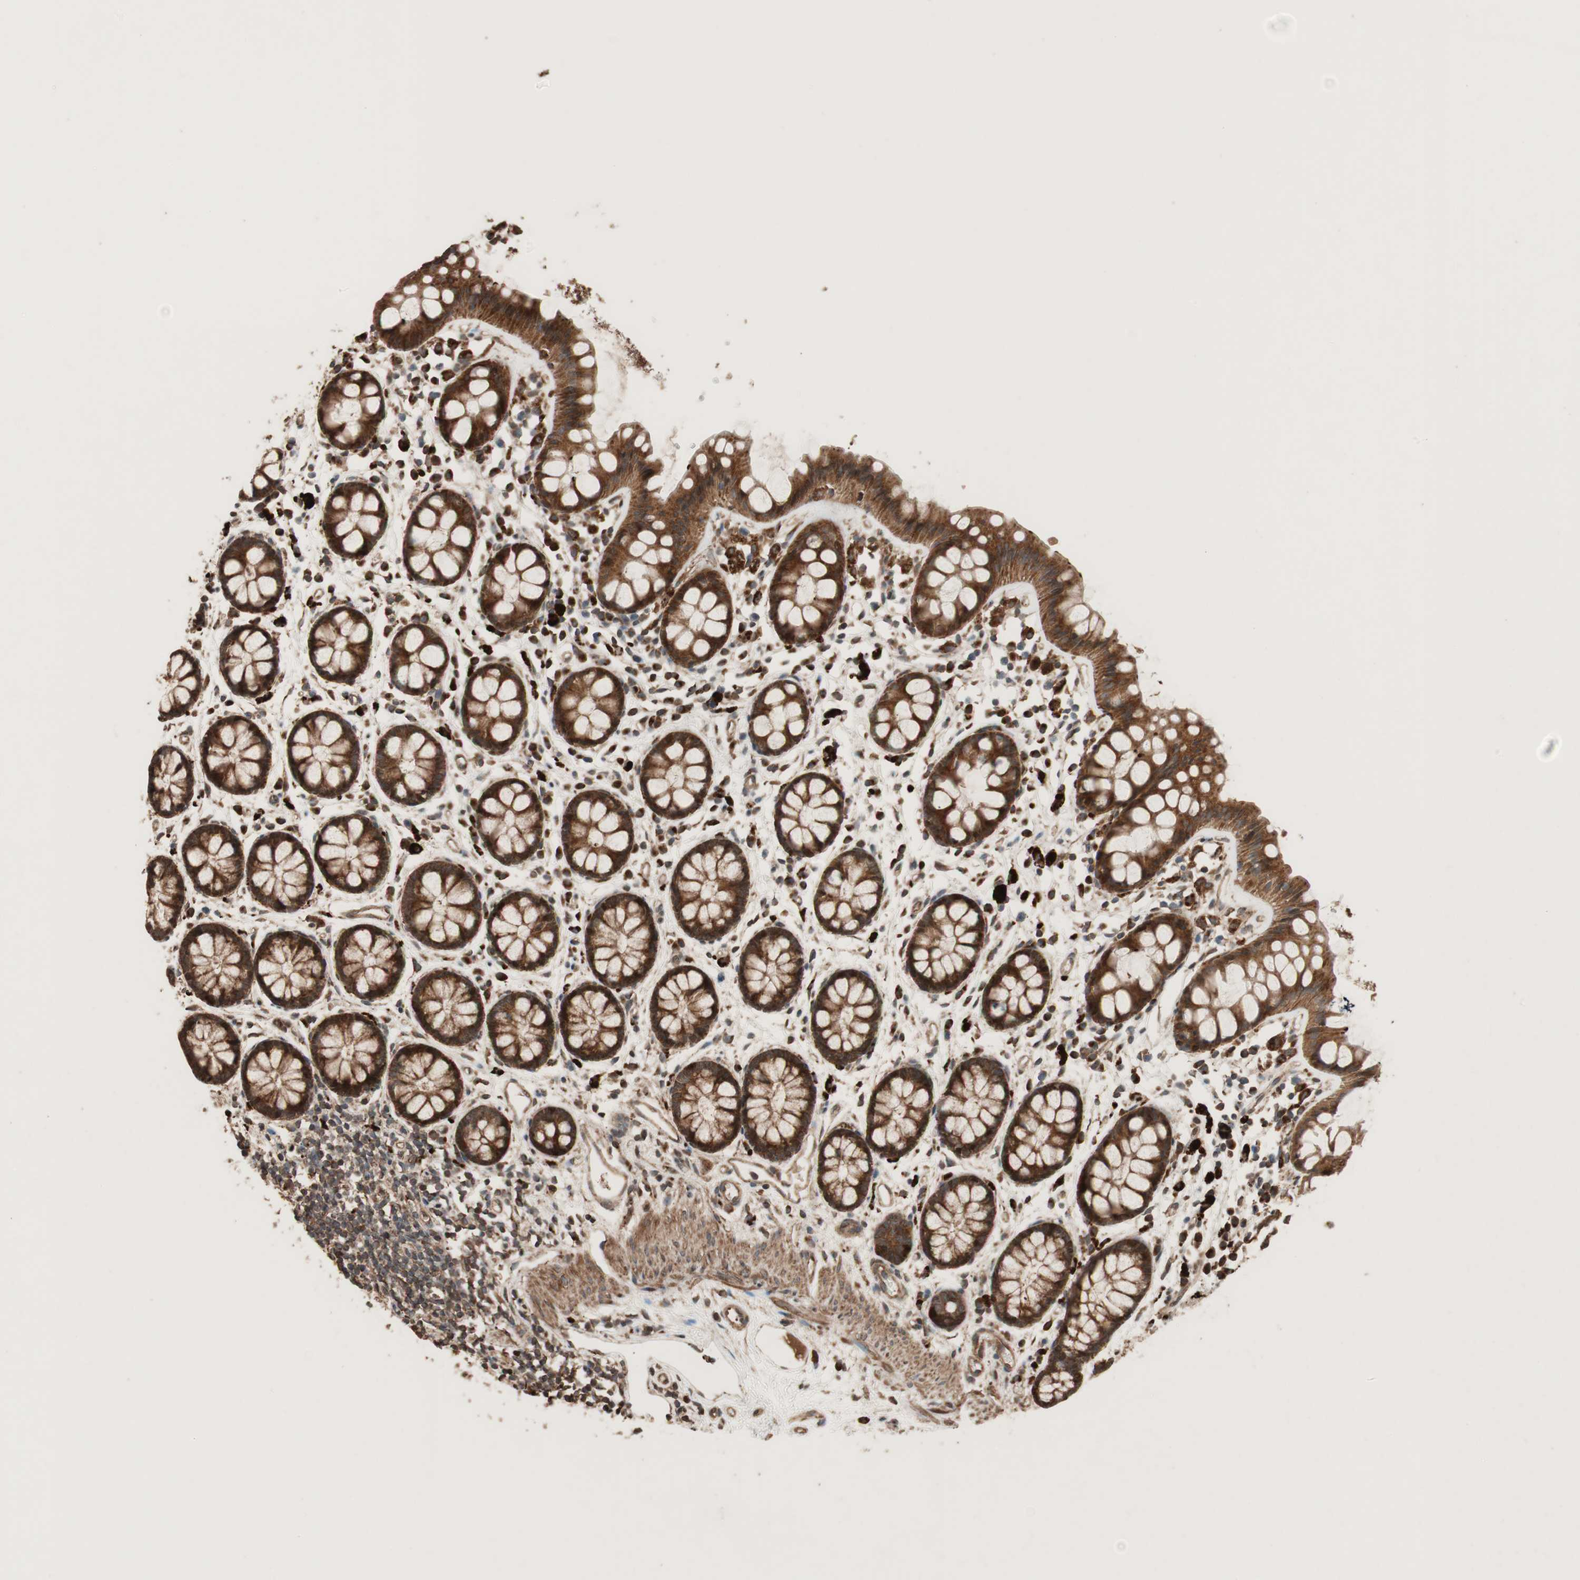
{"staining": {"intensity": "strong", "quantity": ">75%", "location": "cytoplasmic/membranous"}, "tissue": "rectum", "cell_type": "Glandular cells", "image_type": "normal", "snomed": [{"axis": "morphology", "description": "Normal tissue, NOS"}, {"axis": "topography", "description": "Rectum"}], "caption": "Protein expression analysis of benign rectum displays strong cytoplasmic/membranous staining in approximately >75% of glandular cells.", "gene": "RAB1A", "patient": {"sex": "female", "age": 66}}